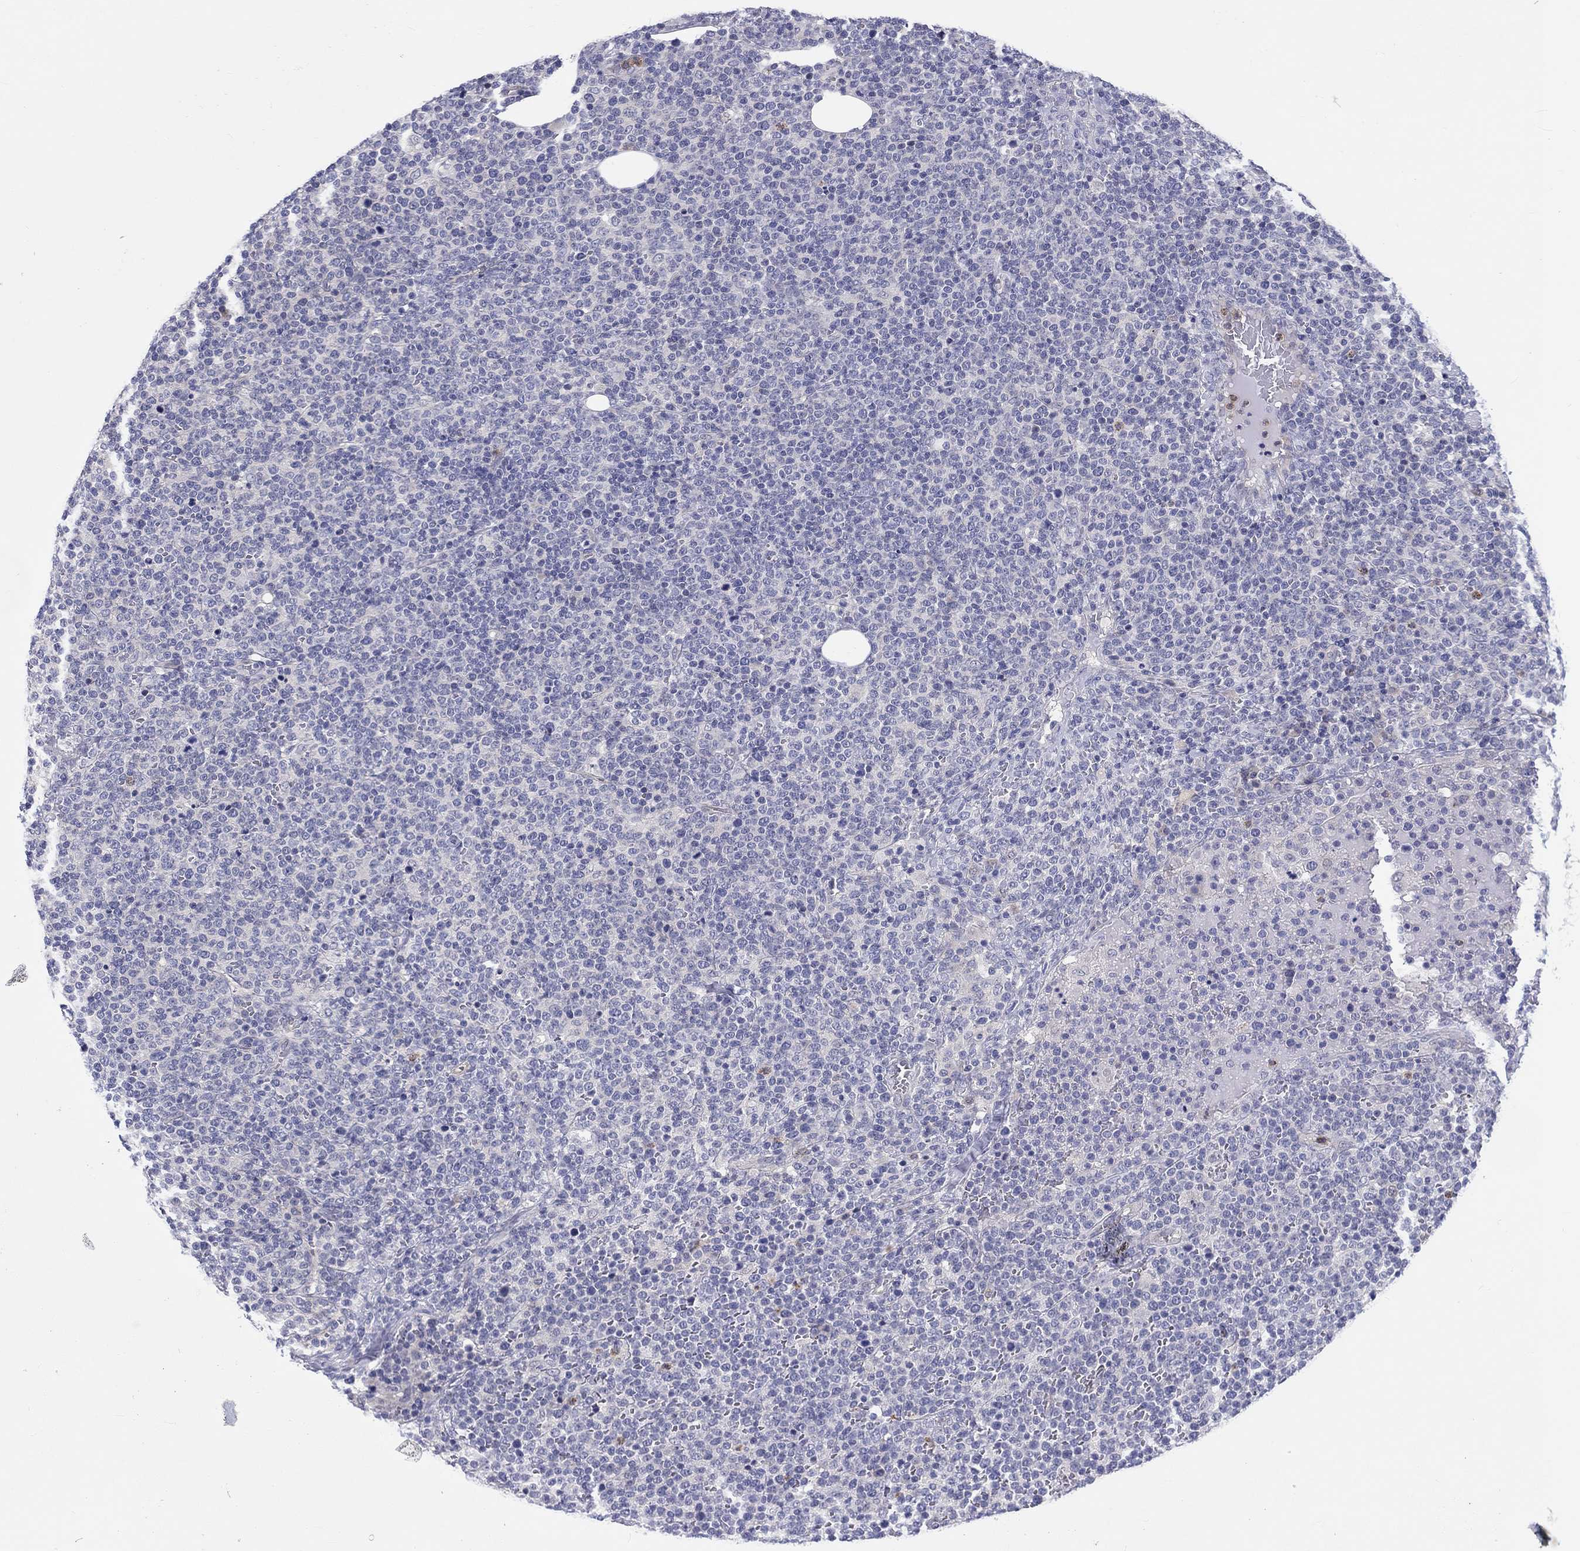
{"staining": {"intensity": "negative", "quantity": "none", "location": "none"}, "tissue": "lymphoma", "cell_type": "Tumor cells", "image_type": "cancer", "snomed": [{"axis": "morphology", "description": "Malignant lymphoma, non-Hodgkin's type, High grade"}, {"axis": "topography", "description": "Lymph node"}], "caption": "Lymphoma was stained to show a protein in brown. There is no significant expression in tumor cells. The staining was performed using DAB to visualize the protein expression in brown, while the nuclei were stained in blue with hematoxylin (Magnification: 20x).", "gene": "ABCG4", "patient": {"sex": "male", "age": 61}}